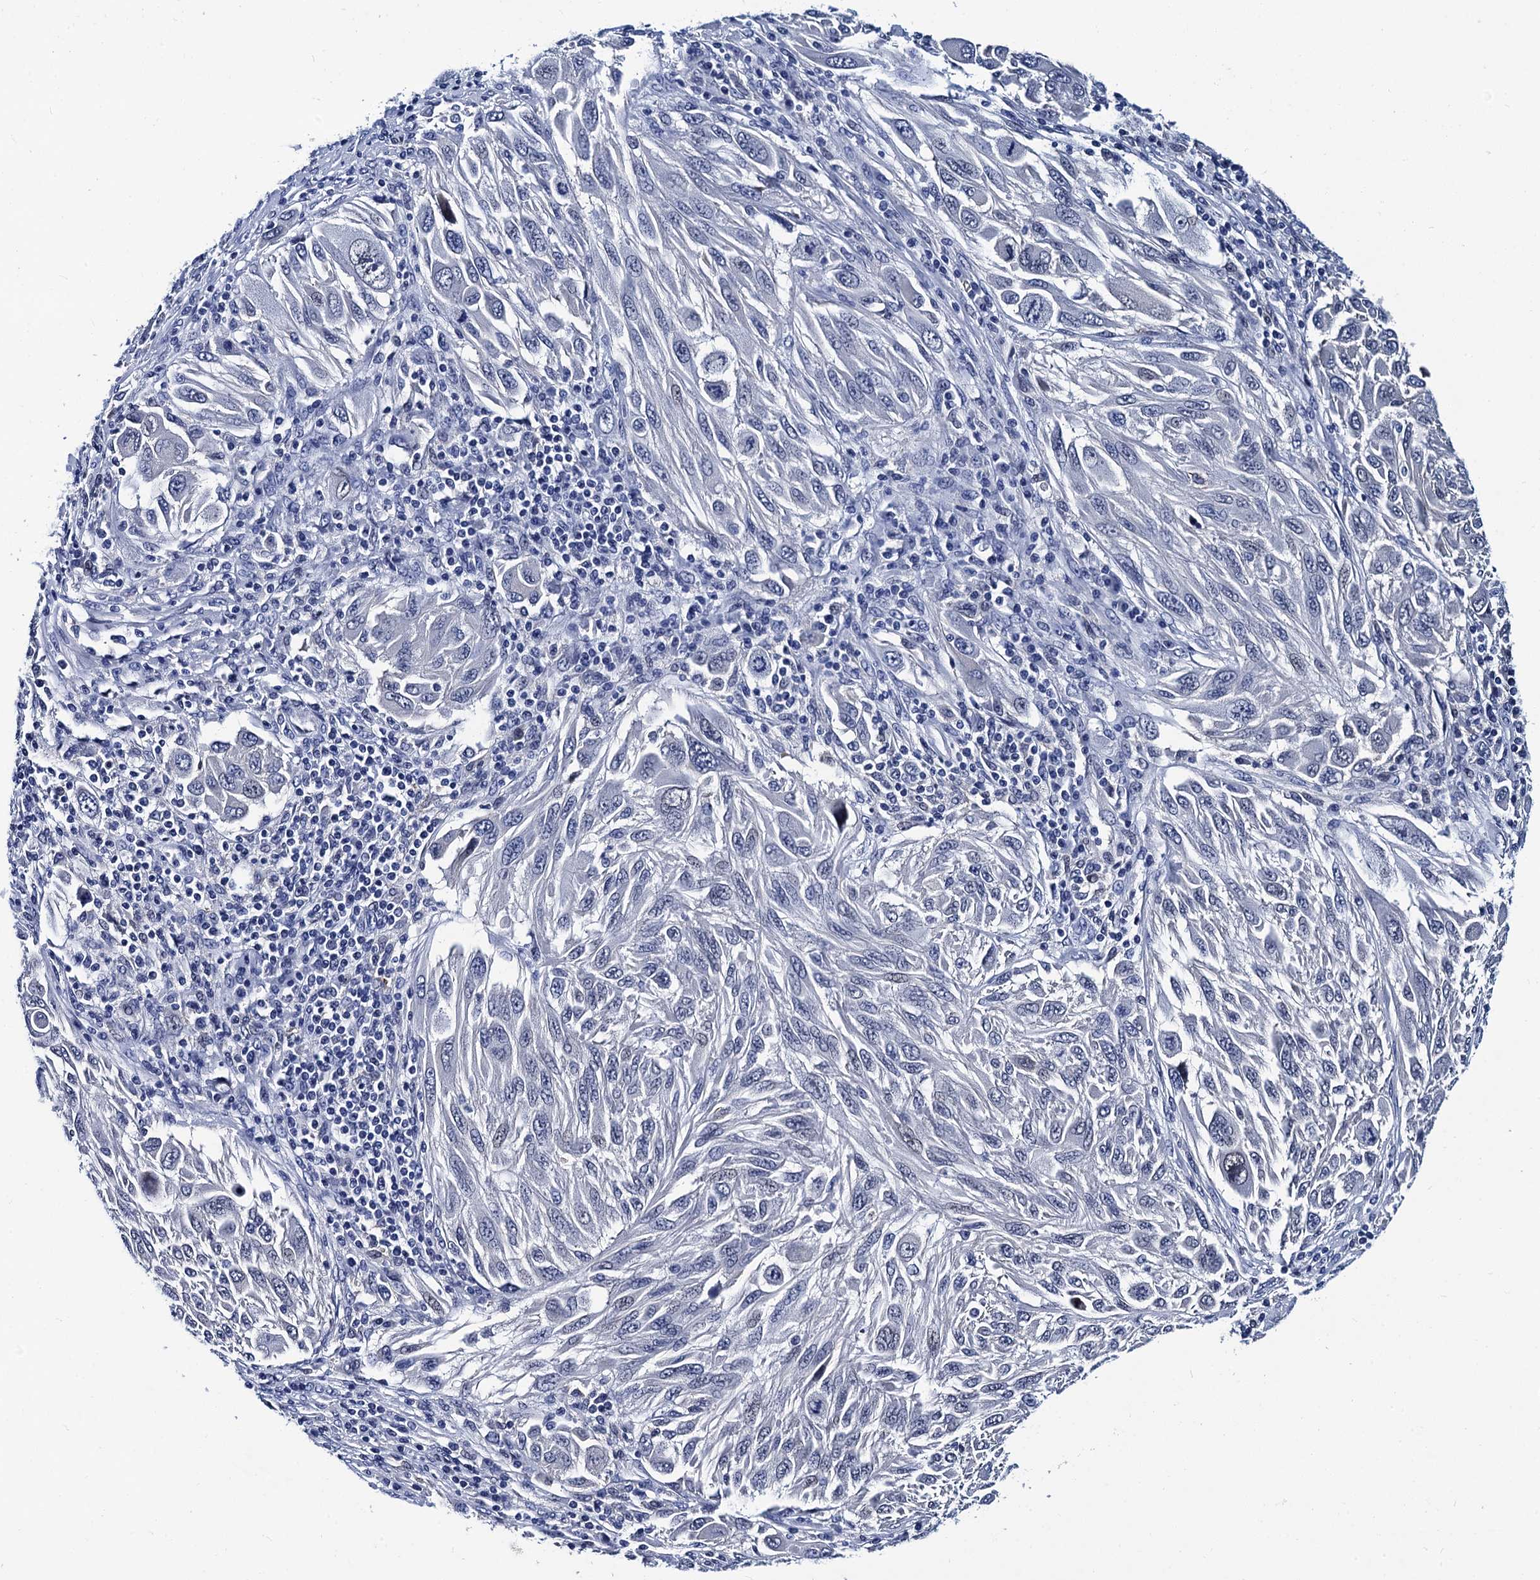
{"staining": {"intensity": "negative", "quantity": "none", "location": "none"}, "tissue": "melanoma", "cell_type": "Tumor cells", "image_type": "cancer", "snomed": [{"axis": "morphology", "description": "Malignant melanoma, NOS"}, {"axis": "topography", "description": "Skin"}], "caption": "Immunohistochemistry (IHC) of human melanoma demonstrates no positivity in tumor cells.", "gene": "LRRC30", "patient": {"sex": "female", "age": 91}}